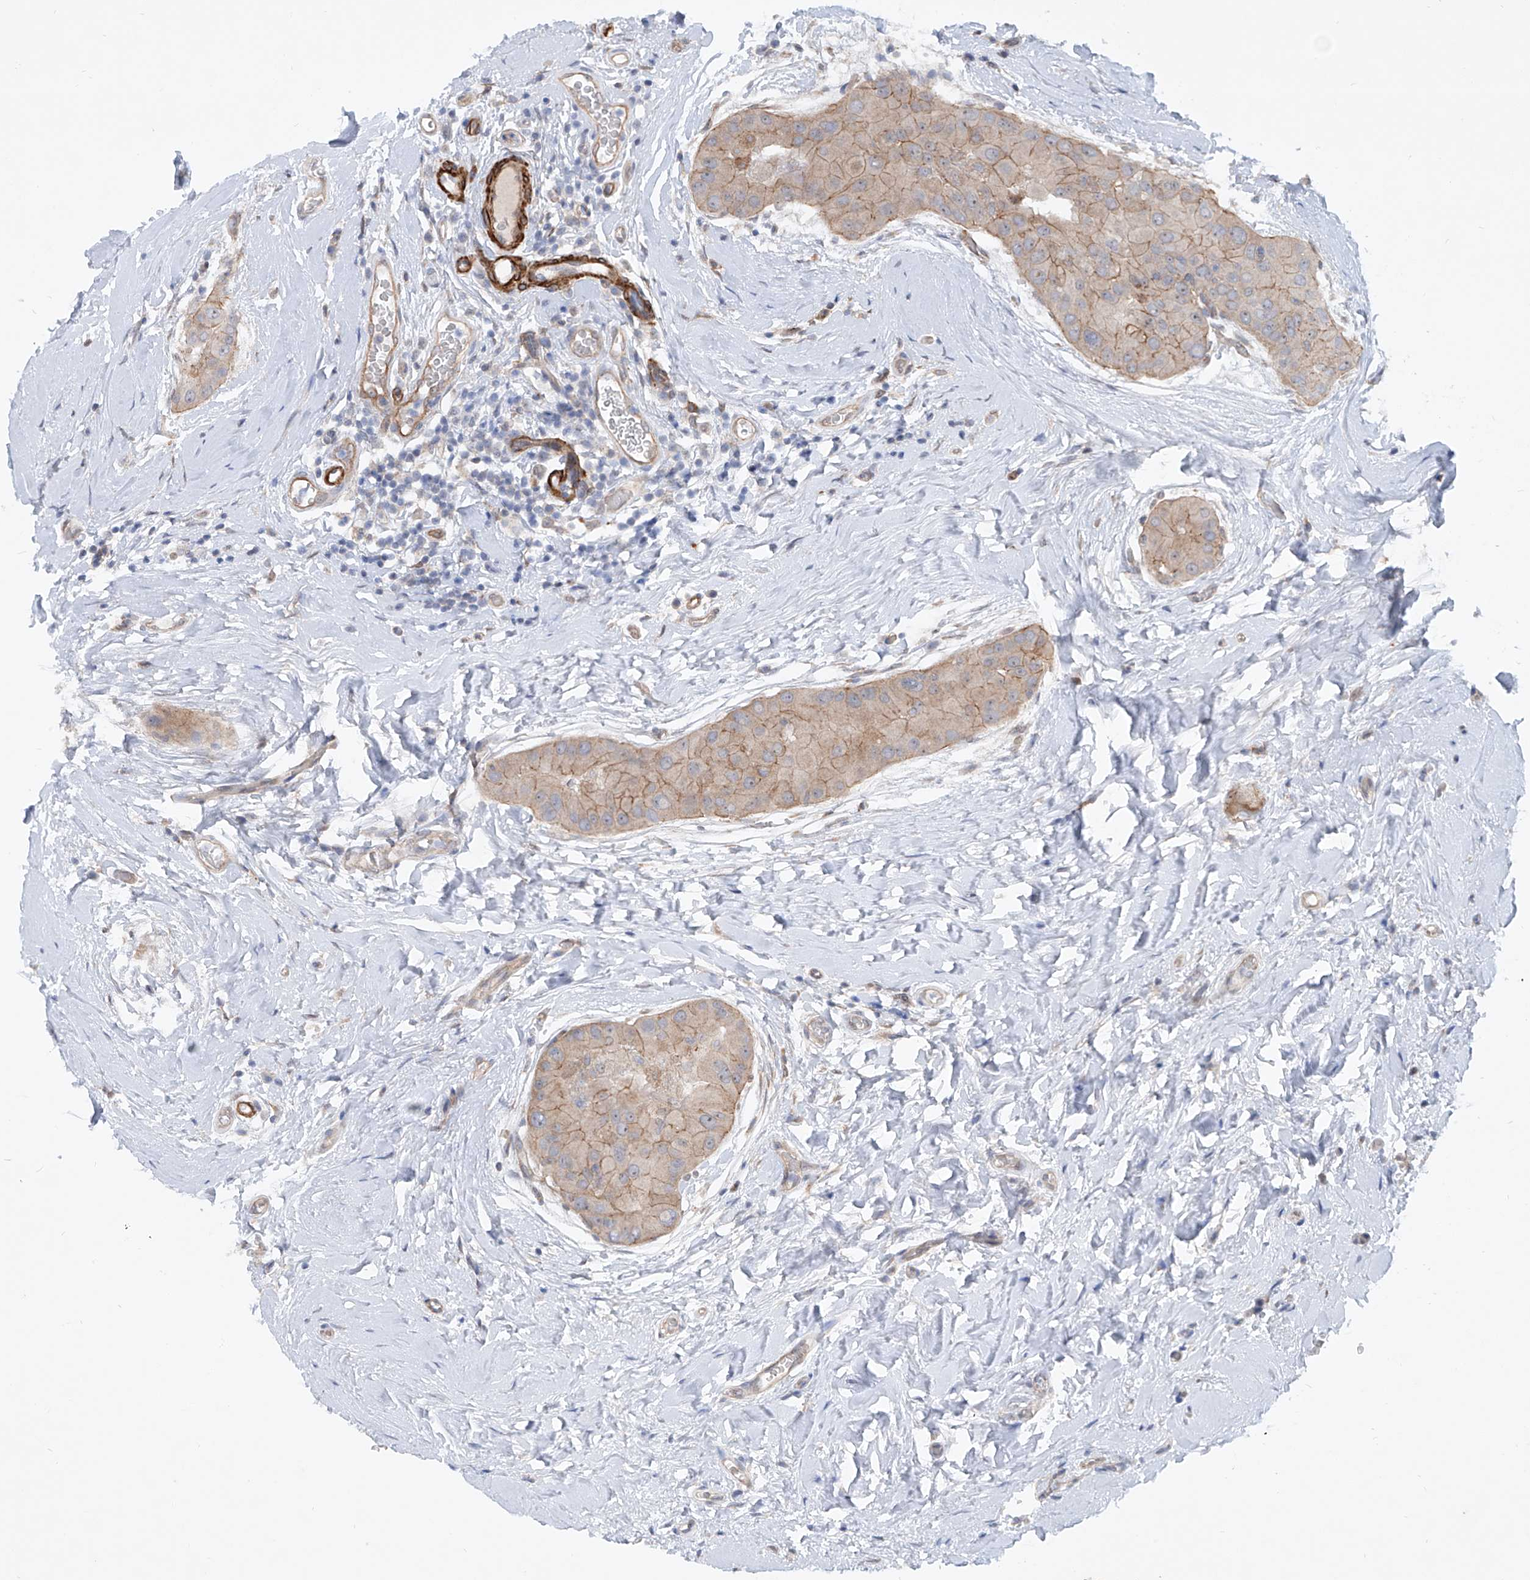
{"staining": {"intensity": "moderate", "quantity": ">75%", "location": "cytoplasmic/membranous"}, "tissue": "thyroid cancer", "cell_type": "Tumor cells", "image_type": "cancer", "snomed": [{"axis": "morphology", "description": "Papillary adenocarcinoma, NOS"}, {"axis": "topography", "description": "Thyroid gland"}], "caption": "DAB (3,3'-diaminobenzidine) immunohistochemical staining of papillary adenocarcinoma (thyroid) demonstrates moderate cytoplasmic/membranous protein positivity in approximately >75% of tumor cells.", "gene": "ZNF490", "patient": {"sex": "male", "age": 33}}